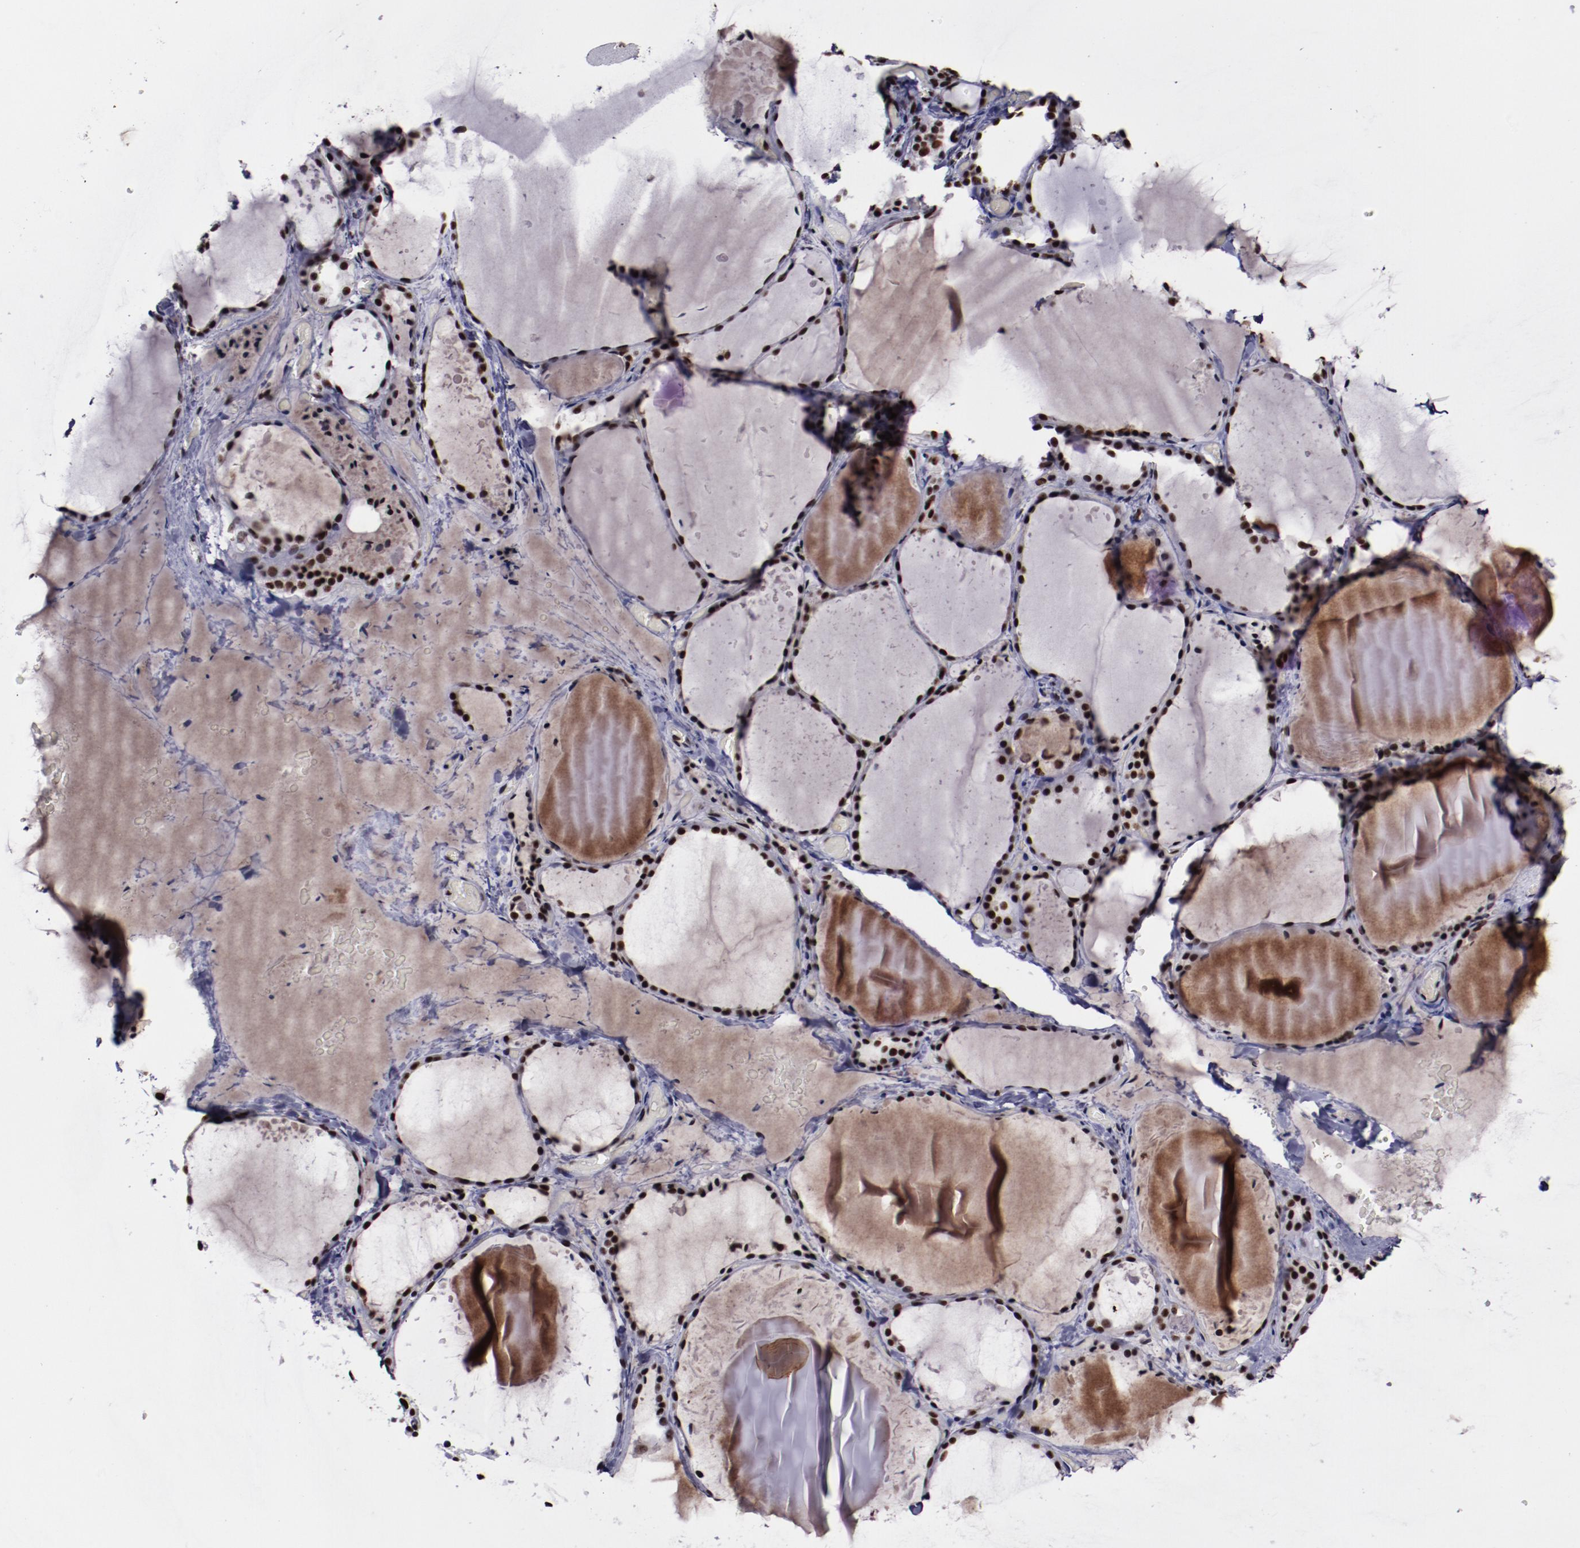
{"staining": {"intensity": "strong", "quantity": ">75%", "location": "nuclear"}, "tissue": "thyroid gland", "cell_type": "Glandular cells", "image_type": "normal", "snomed": [{"axis": "morphology", "description": "Normal tissue, NOS"}, {"axis": "topography", "description": "Thyroid gland"}], "caption": "The micrograph displays a brown stain indicating the presence of a protein in the nuclear of glandular cells in thyroid gland.", "gene": "ERH", "patient": {"sex": "female", "age": 22}}